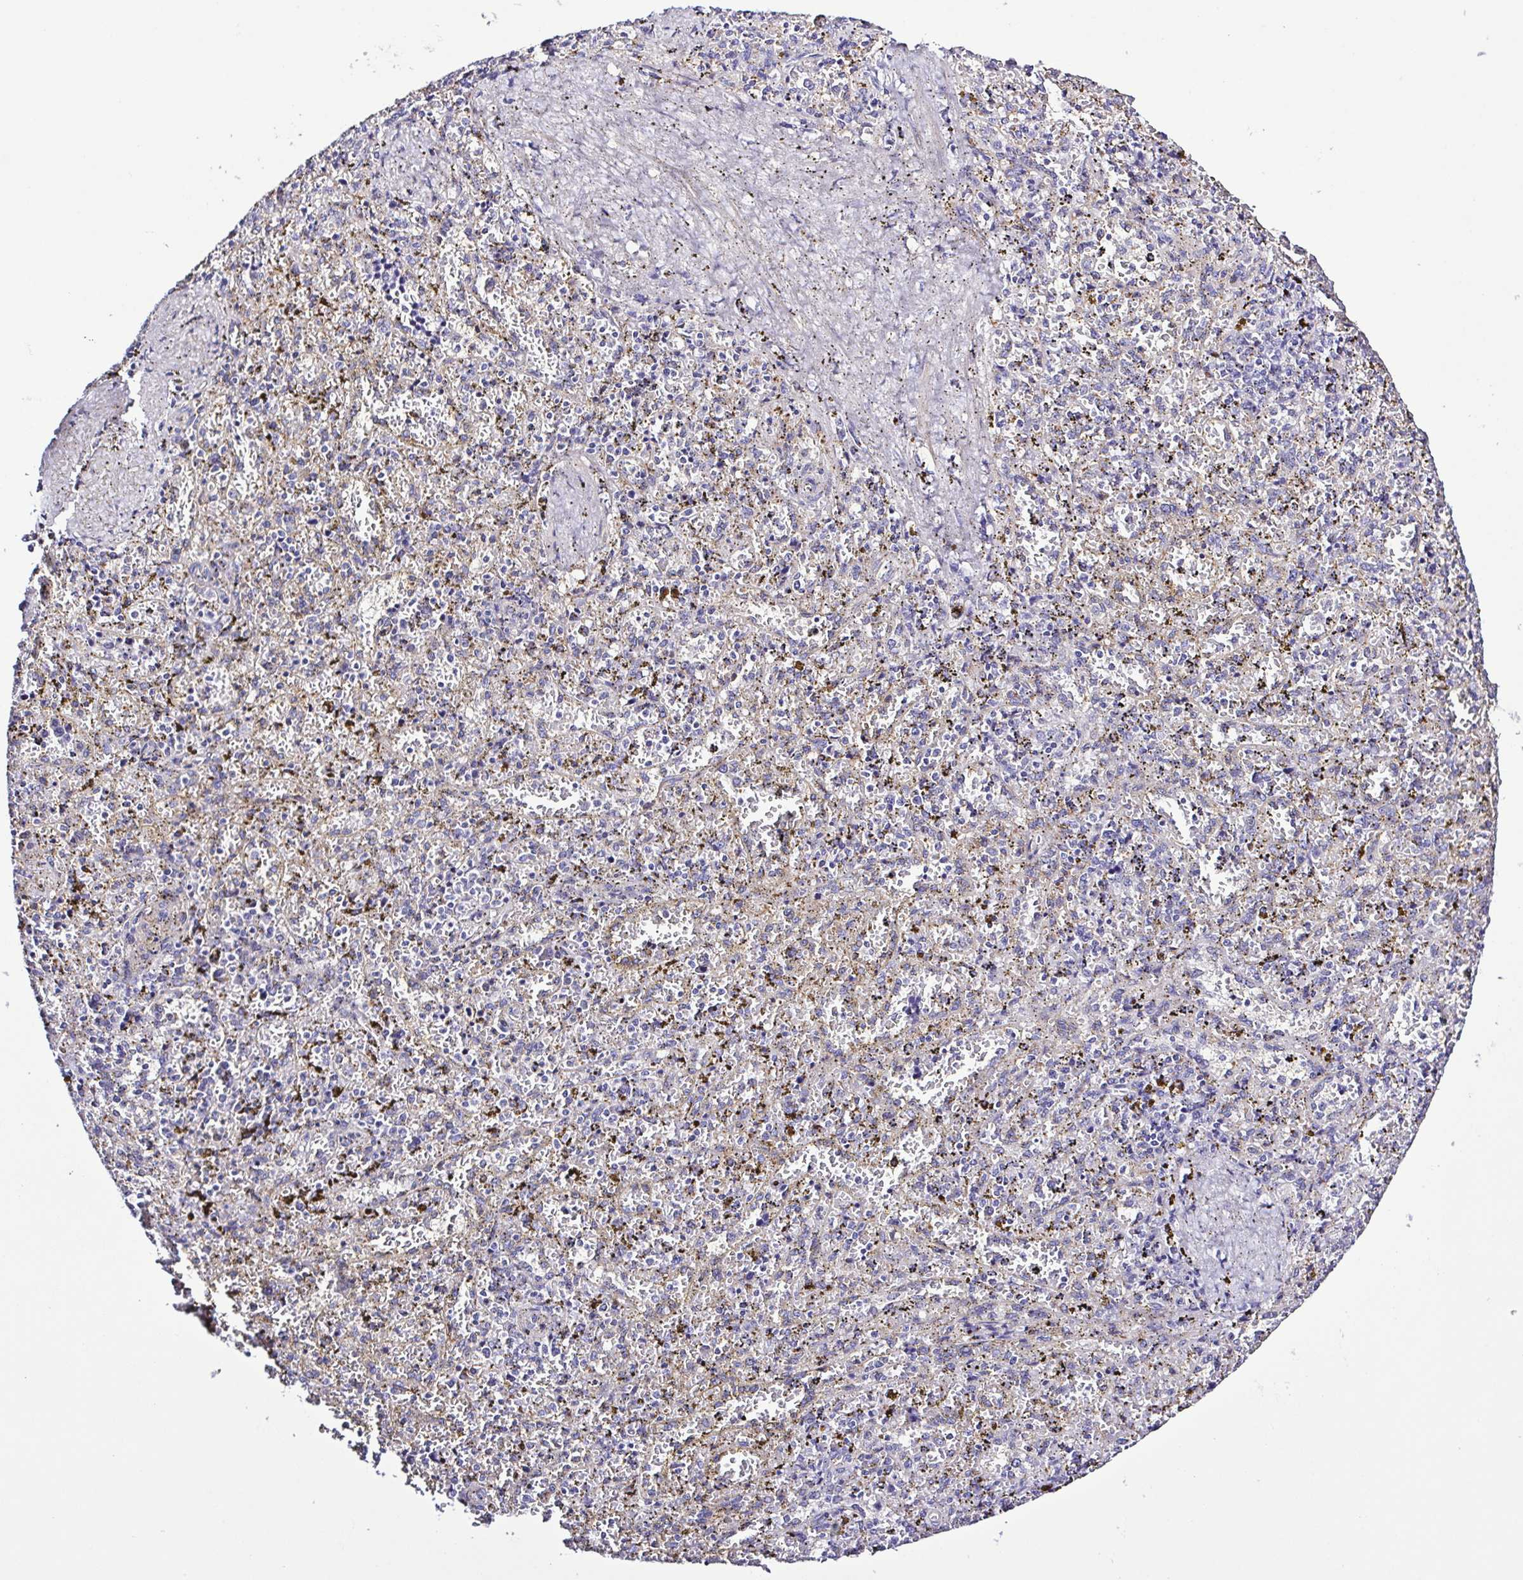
{"staining": {"intensity": "negative", "quantity": "none", "location": "none"}, "tissue": "spleen", "cell_type": "Cells in red pulp", "image_type": "normal", "snomed": [{"axis": "morphology", "description": "Normal tissue, NOS"}, {"axis": "topography", "description": "Spleen"}], "caption": "An IHC photomicrograph of unremarkable spleen is shown. There is no staining in cells in red pulp of spleen. (Stains: DAB (3,3'-diaminobenzidine) immunohistochemistry (IHC) with hematoxylin counter stain, Microscopy: brightfield microscopy at high magnification).", "gene": "GABBR2", "patient": {"sex": "female", "age": 50}}